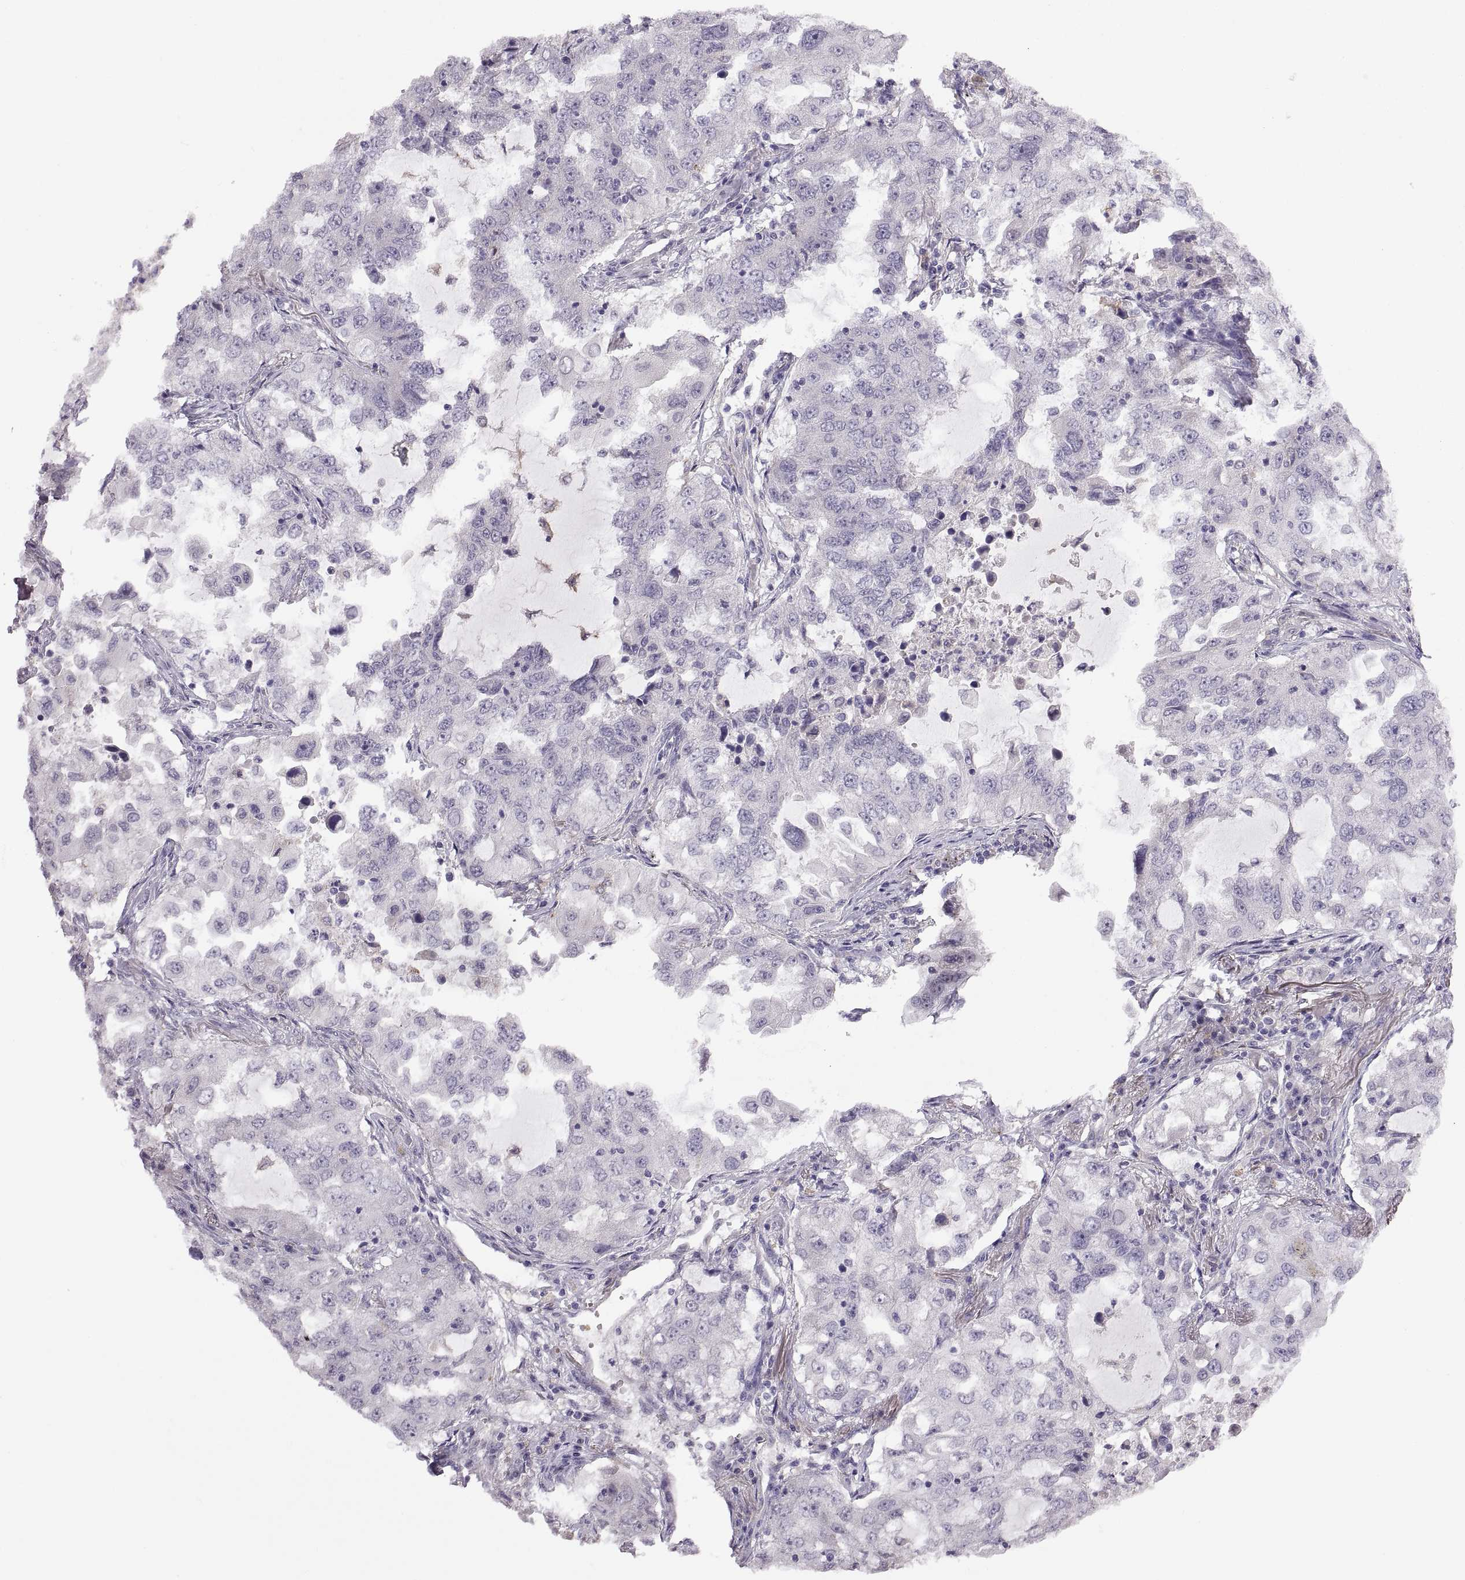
{"staining": {"intensity": "negative", "quantity": "none", "location": "none"}, "tissue": "lung cancer", "cell_type": "Tumor cells", "image_type": "cancer", "snomed": [{"axis": "morphology", "description": "Adenocarcinoma, NOS"}, {"axis": "topography", "description": "Lung"}], "caption": "Immunohistochemistry of human adenocarcinoma (lung) displays no positivity in tumor cells.", "gene": "MEIOC", "patient": {"sex": "female", "age": 61}}